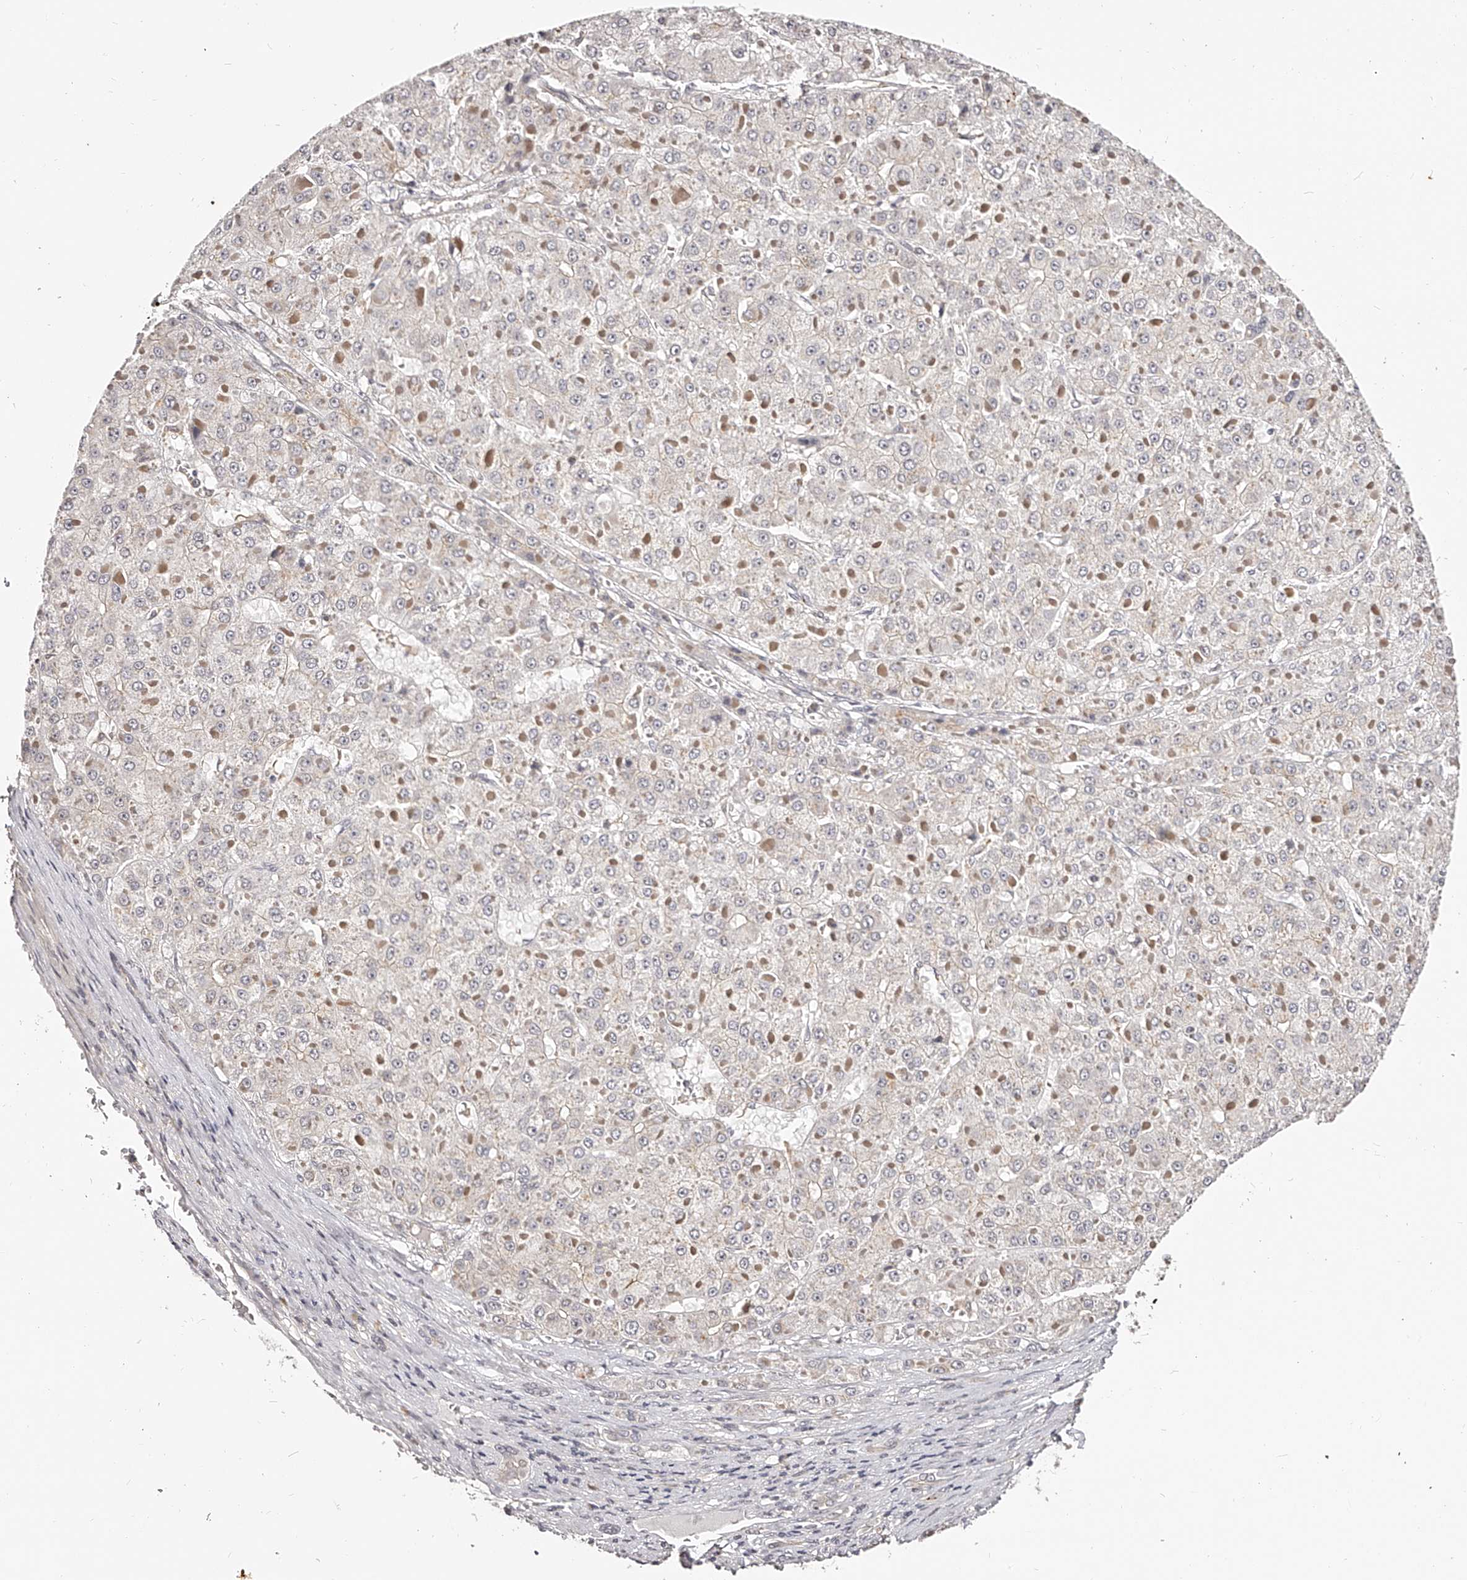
{"staining": {"intensity": "negative", "quantity": "none", "location": "none"}, "tissue": "liver cancer", "cell_type": "Tumor cells", "image_type": "cancer", "snomed": [{"axis": "morphology", "description": "Carcinoma, Hepatocellular, NOS"}, {"axis": "topography", "description": "Liver"}], "caption": "Liver hepatocellular carcinoma stained for a protein using IHC exhibits no staining tumor cells.", "gene": "ZNF789", "patient": {"sex": "female", "age": 73}}